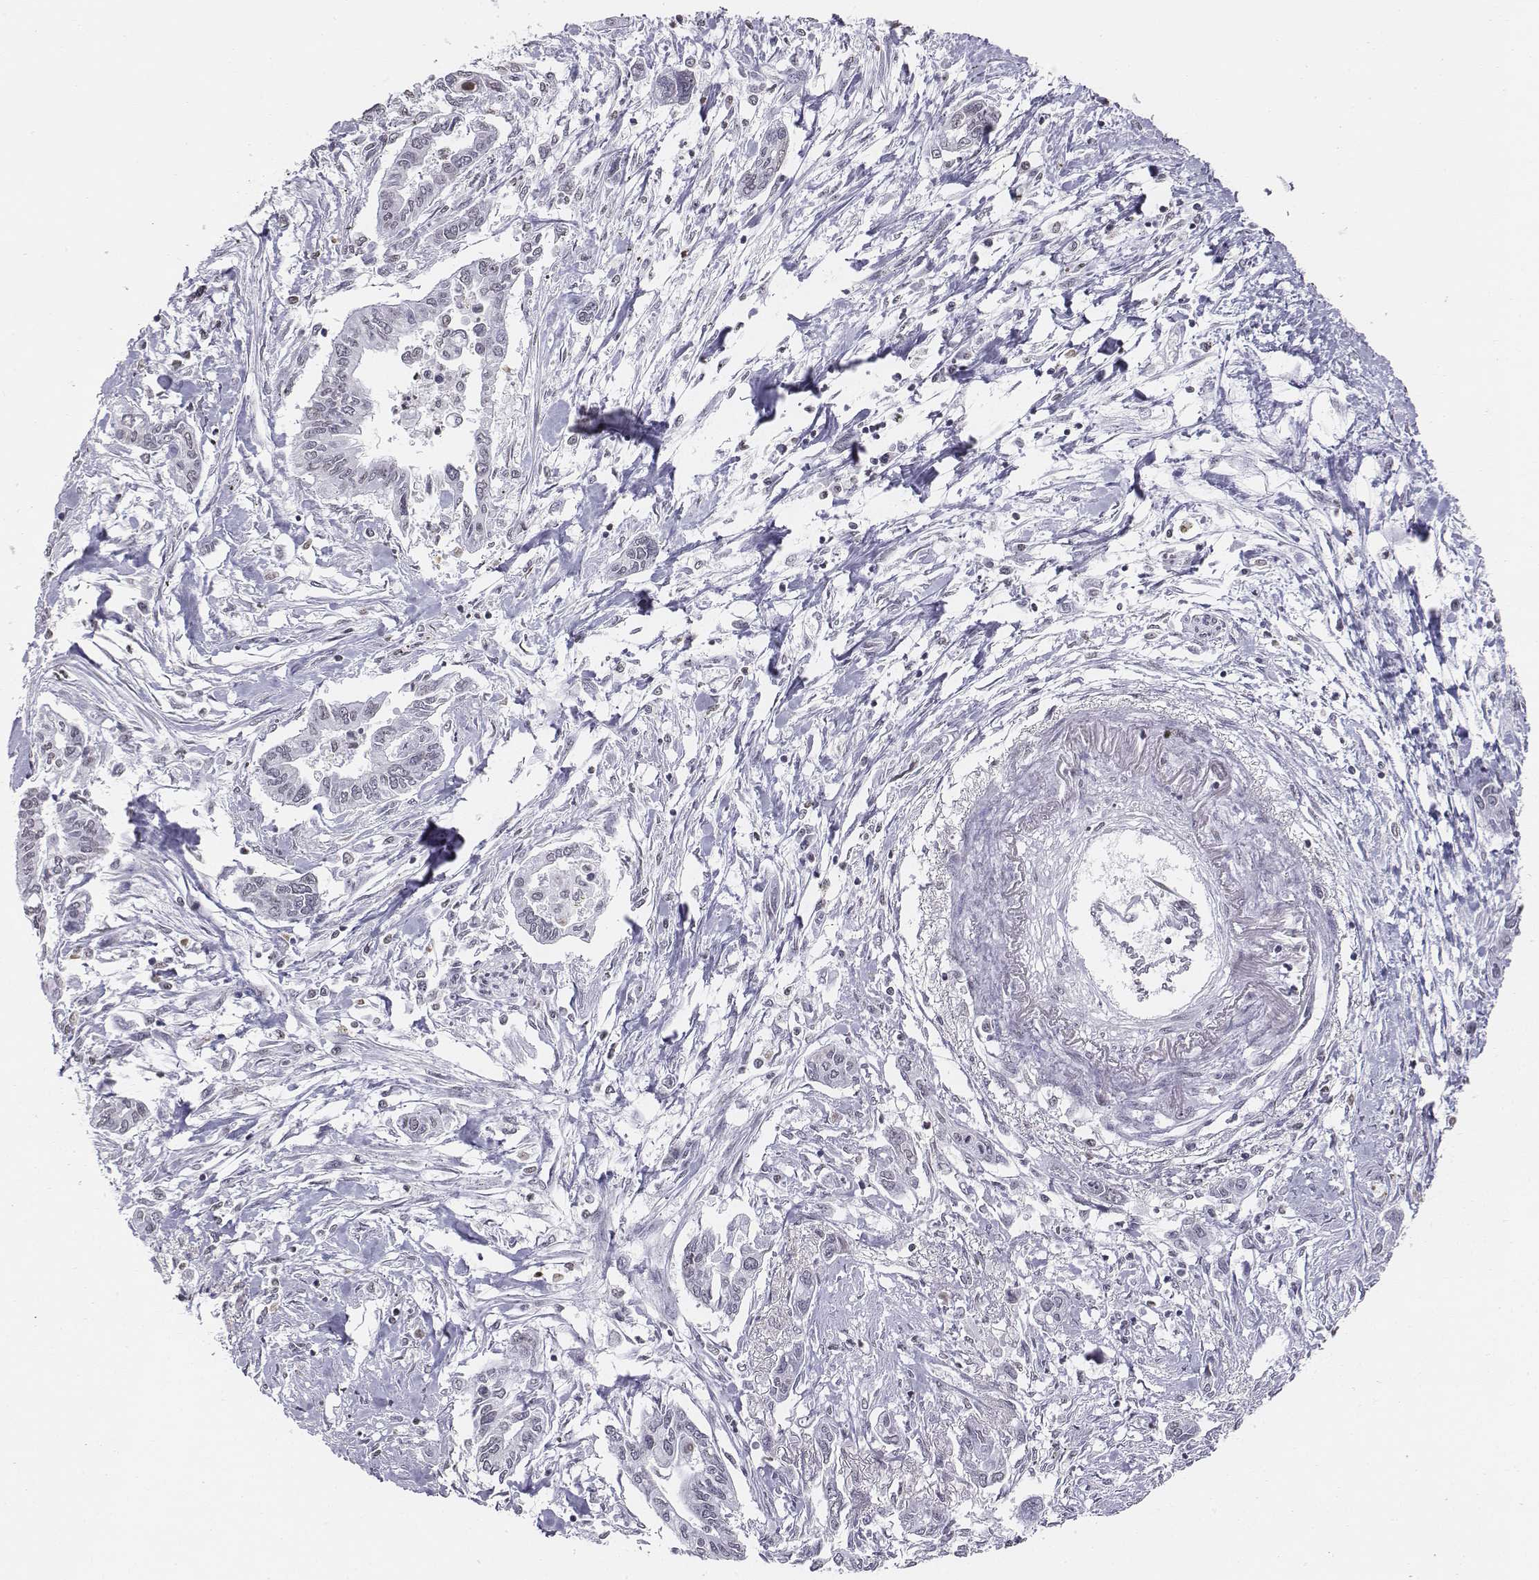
{"staining": {"intensity": "negative", "quantity": "none", "location": "none"}, "tissue": "pancreatic cancer", "cell_type": "Tumor cells", "image_type": "cancer", "snomed": [{"axis": "morphology", "description": "Adenocarcinoma, NOS"}, {"axis": "topography", "description": "Pancreas"}], "caption": "This image is of adenocarcinoma (pancreatic) stained with immunohistochemistry to label a protein in brown with the nuclei are counter-stained blue. There is no staining in tumor cells.", "gene": "BARHL1", "patient": {"sex": "male", "age": 60}}